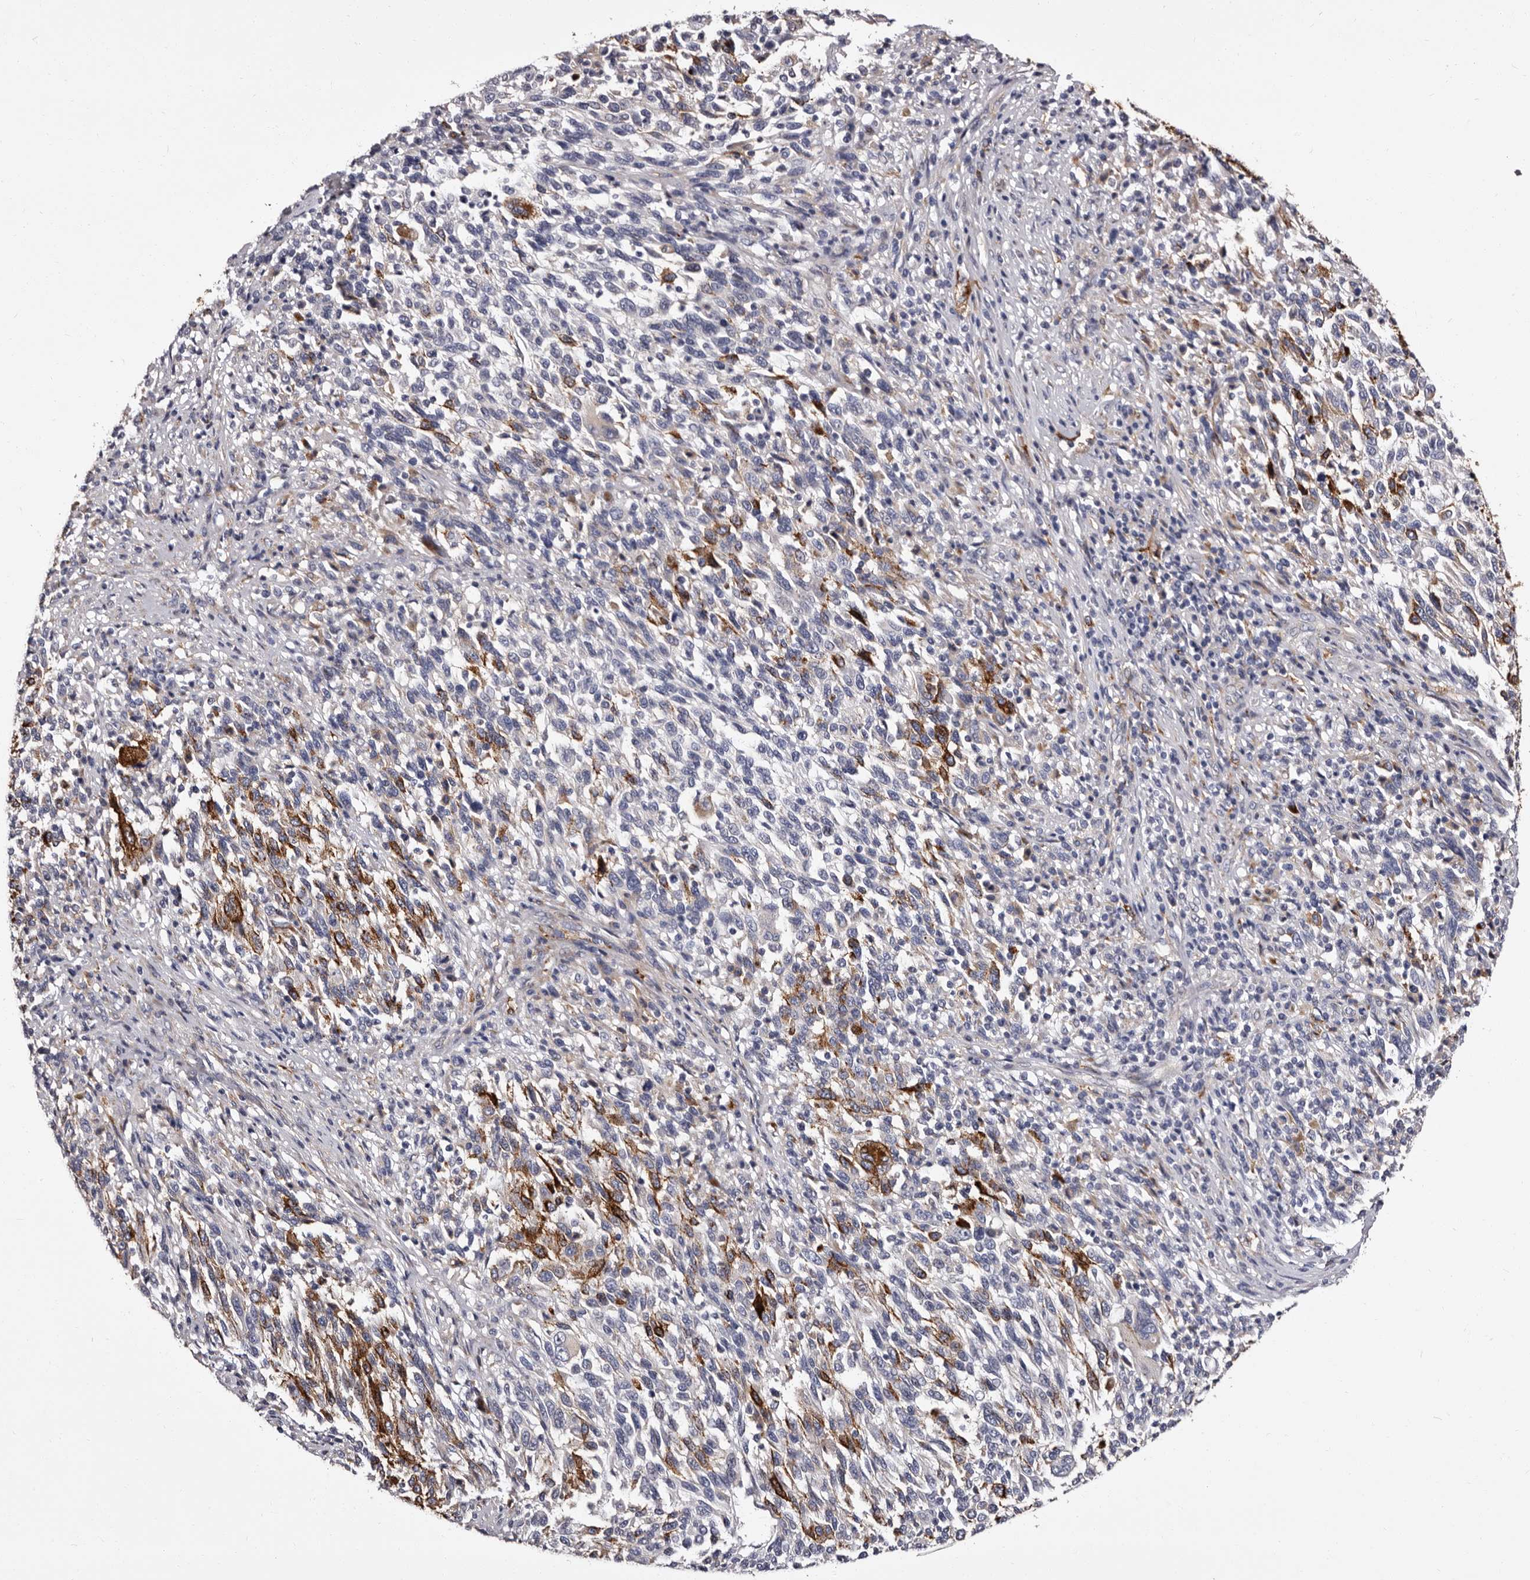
{"staining": {"intensity": "strong", "quantity": "<25%", "location": "cytoplasmic/membranous"}, "tissue": "melanoma", "cell_type": "Tumor cells", "image_type": "cancer", "snomed": [{"axis": "morphology", "description": "Malignant melanoma, Metastatic site"}, {"axis": "topography", "description": "Lymph node"}], "caption": "About <25% of tumor cells in human melanoma display strong cytoplasmic/membranous protein staining as visualized by brown immunohistochemical staining.", "gene": "AUNIP", "patient": {"sex": "male", "age": 61}}